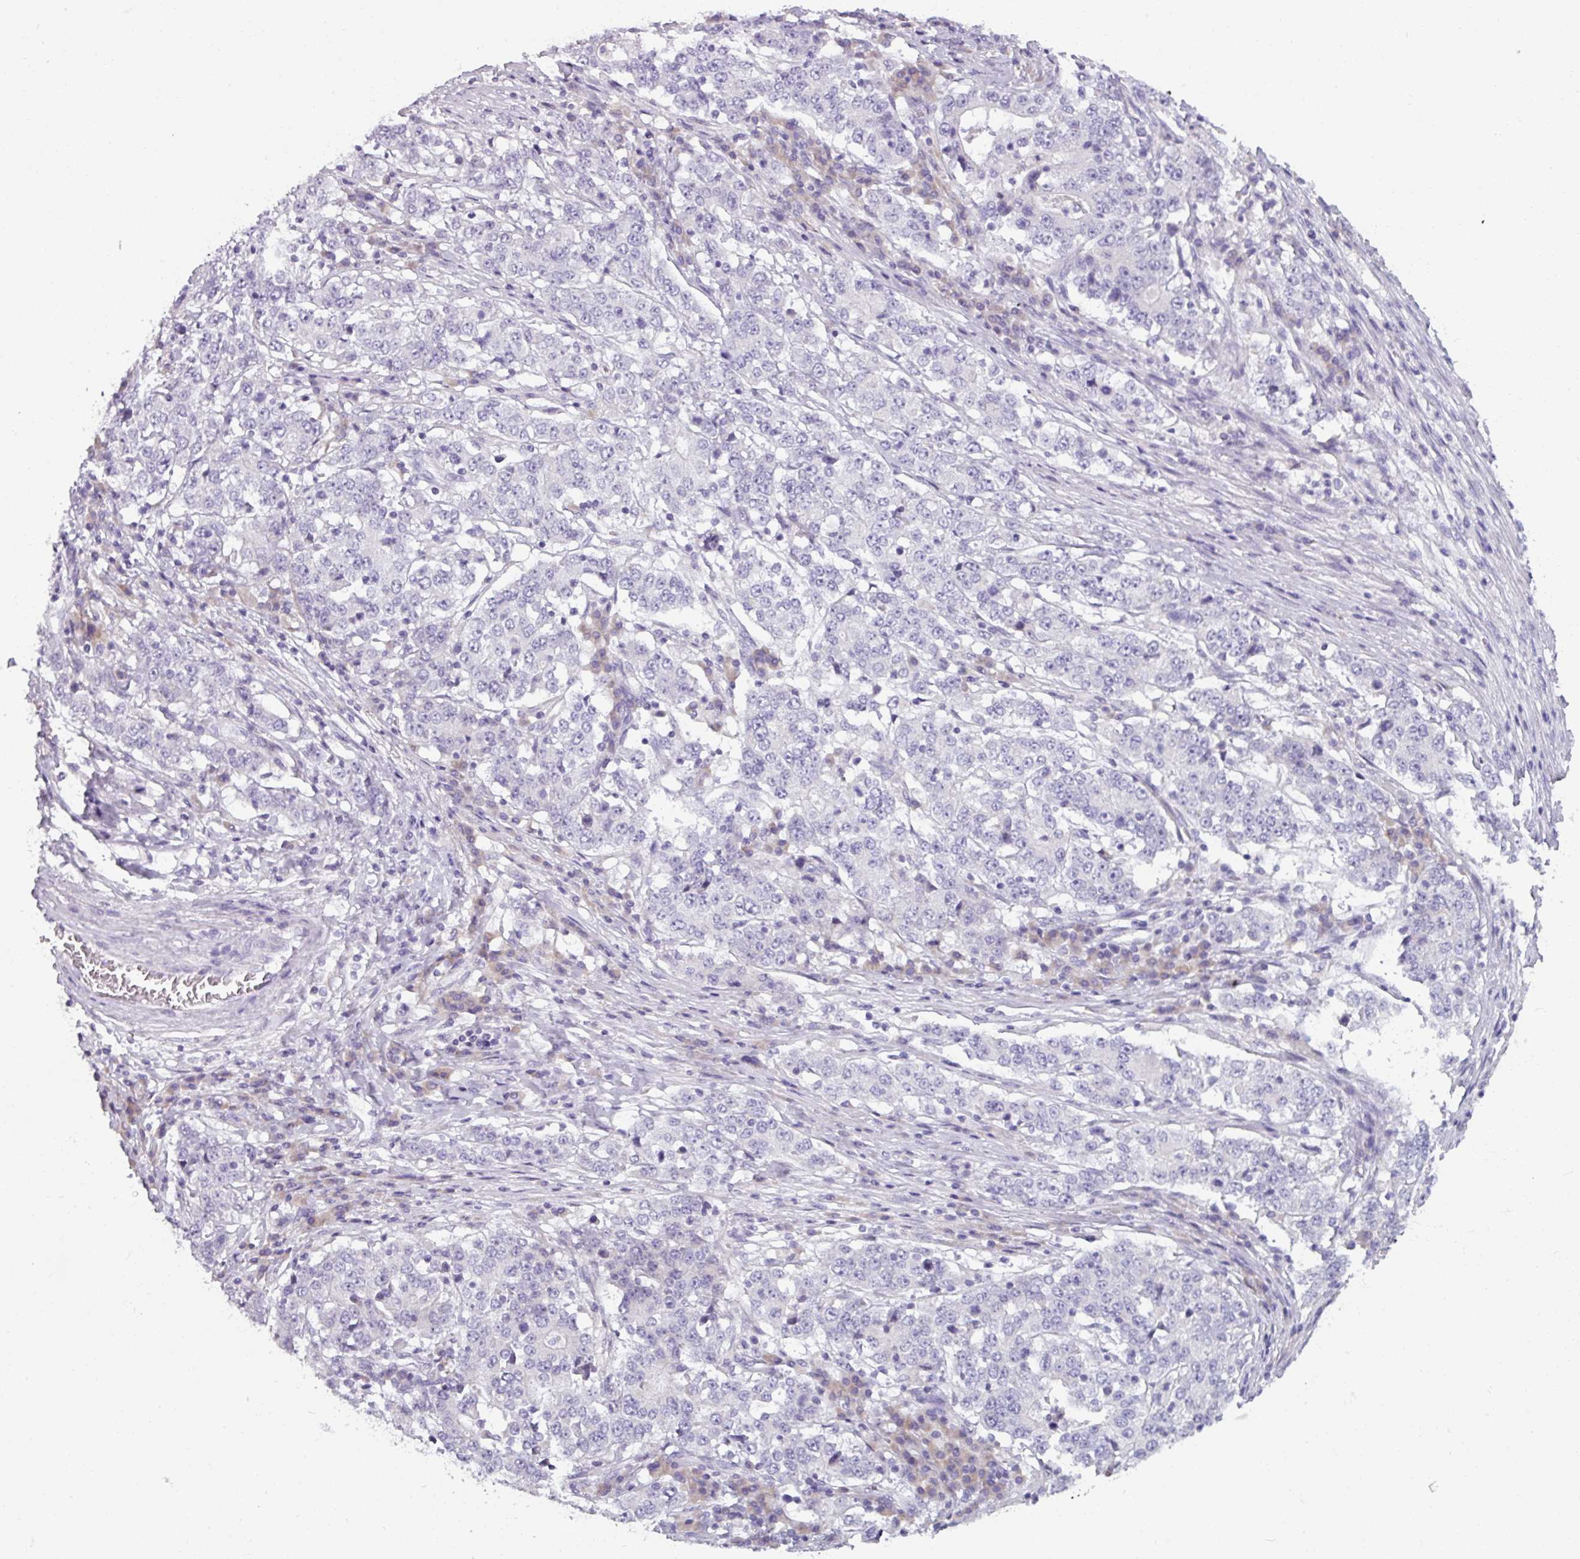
{"staining": {"intensity": "negative", "quantity": "none", "location": "none"}, "tissue": "stomach cancer", "cell_type": "Tumor cells", "image_type": "cancer", "snomed": [{"axis": "morphology", "description": "Adenocarcinoma, NOS"}, {"axis": "topography", "description": "Stomach"}], "caption": "Immunohistochemistry (IHC) micrograph of stomach cancer (adenocarcinoma) stained for a protein (brown), which displays no positivity in tumor cells.", "gene": "SMIM11", "patient": {"sex": "male", "age": 59}}